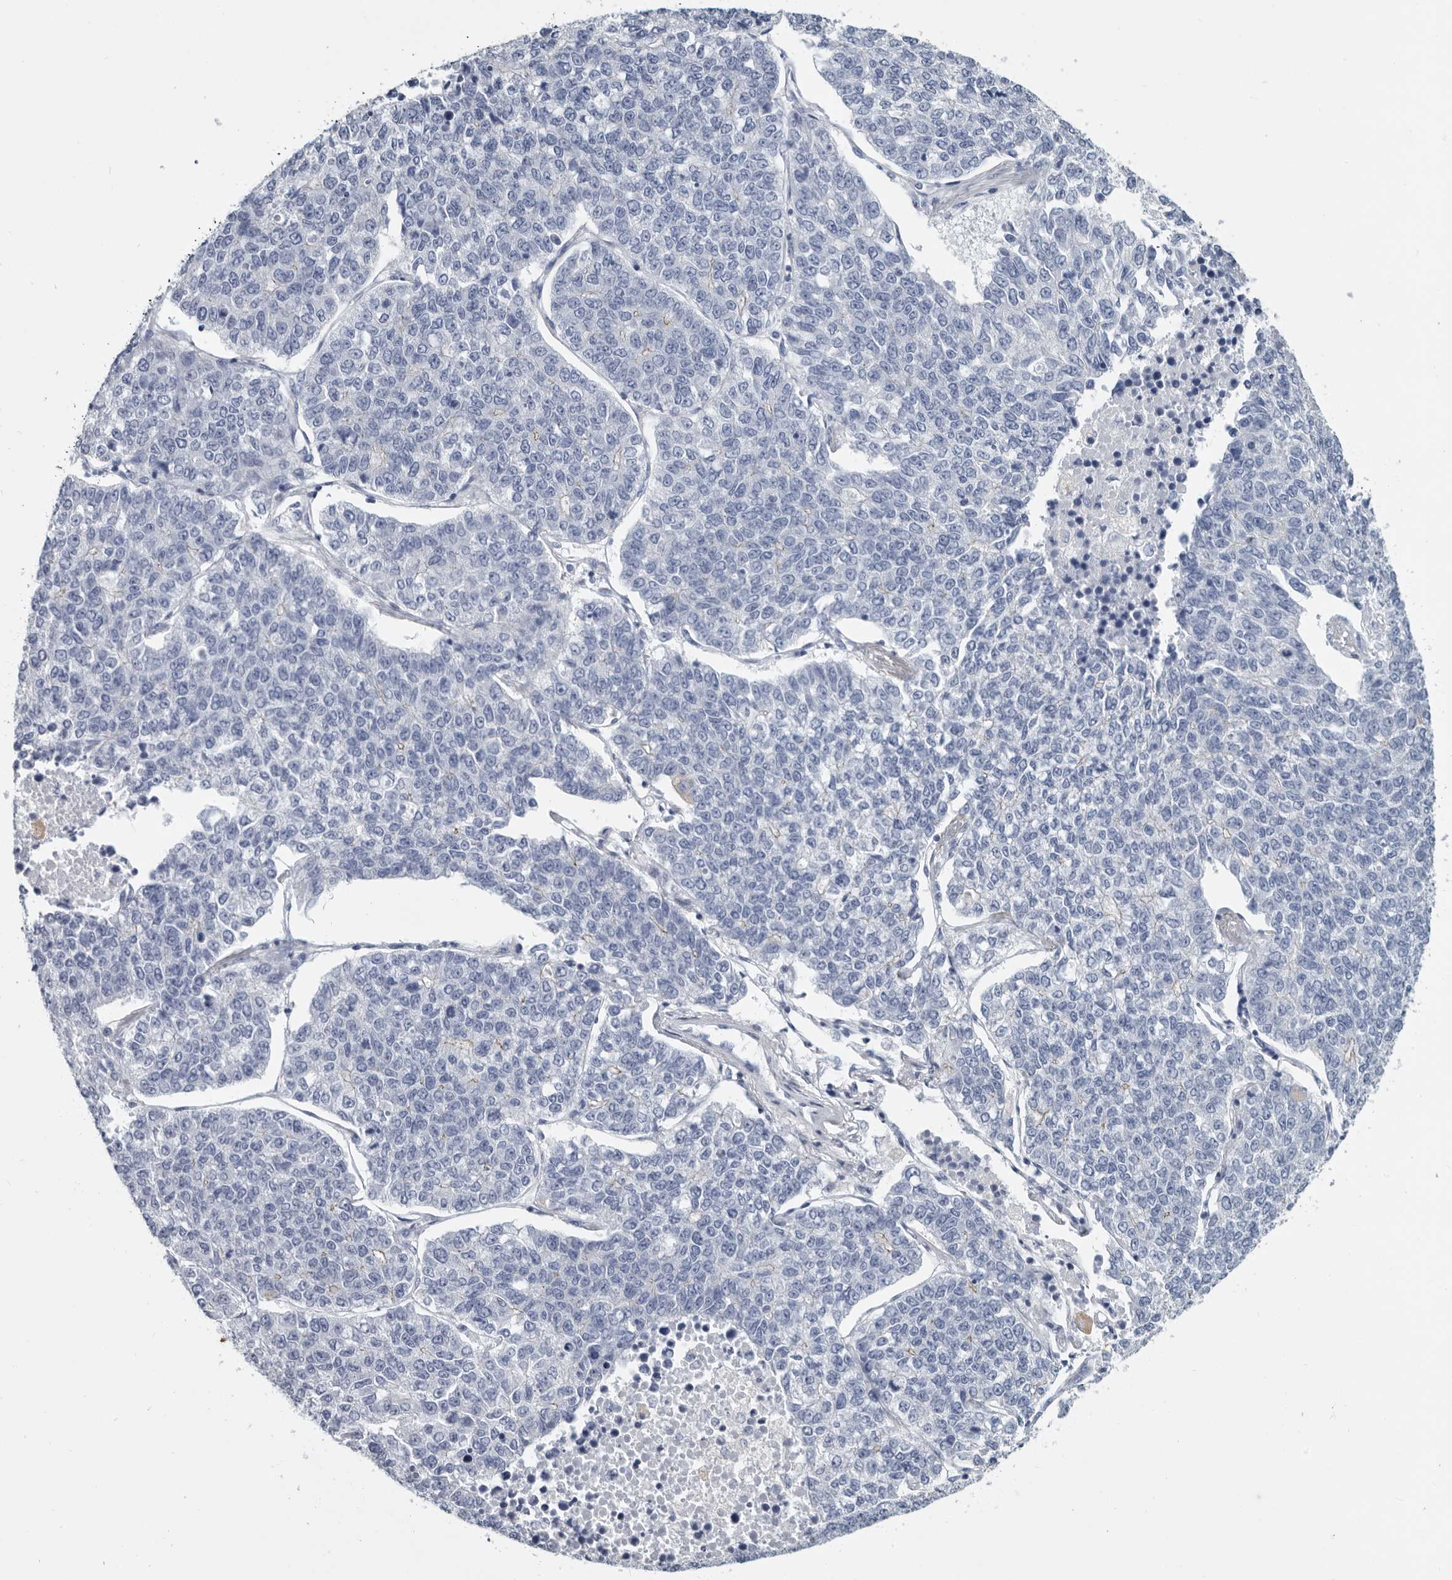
{"staining": {"intensity": "negative", "quantity": "none", "location": "none"}, "tissue": "lung cancer", "cell_type": "Tumor cells", "image_type": "cancer", "snomed": [{"axis": "morphology", "description": "Adenocarcinoma, NOS"}, {"axis": "topography", "description": "Lung"}], "caption": "This is an immunohistochemistry image of human lung cancer (adenocarcinoma). There is no positivity in tumor cells.", "gene": "WRAP73", "patient": {"sex": "male", "age": 49}}